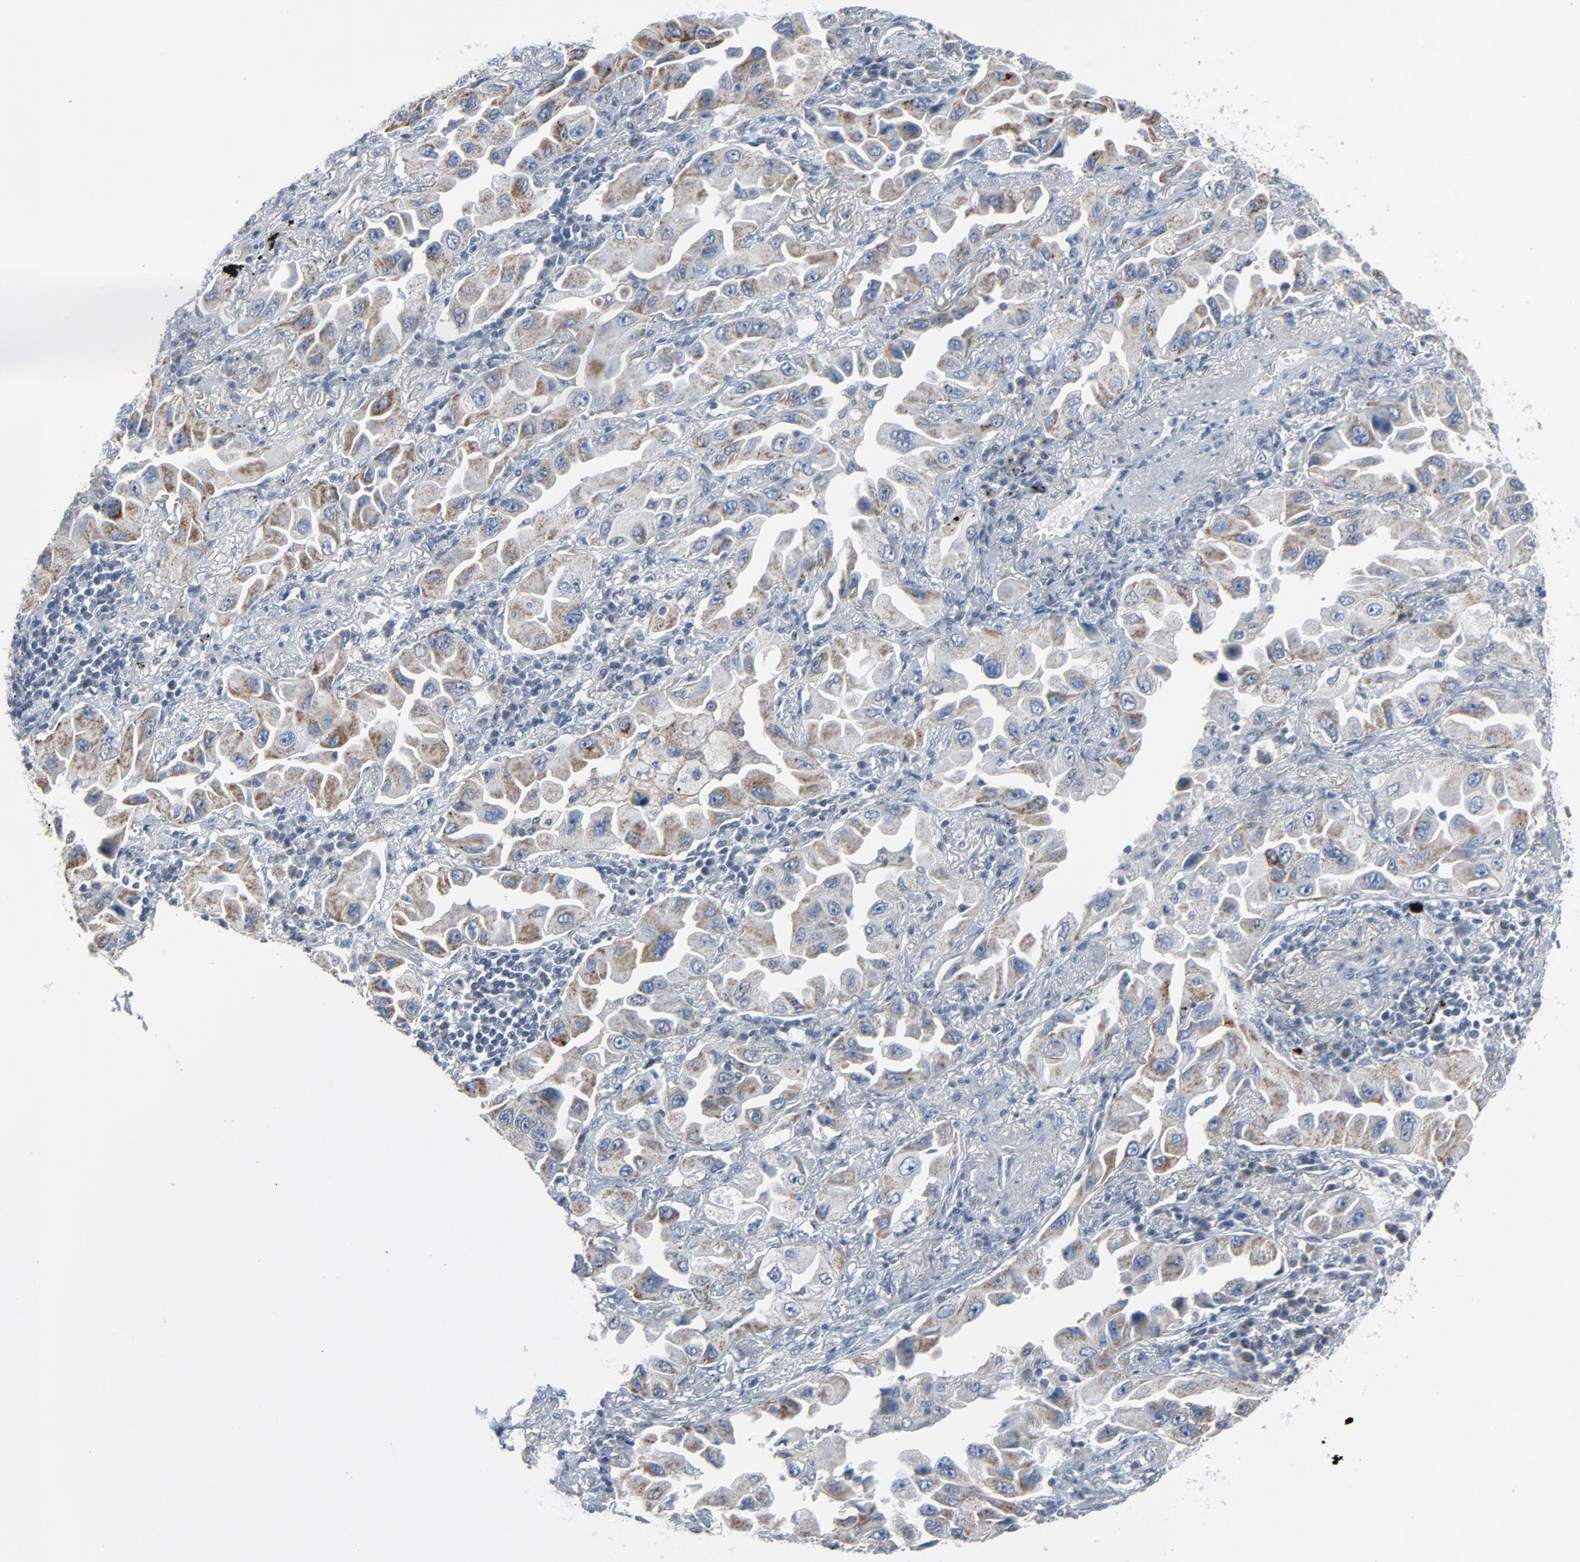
{"staining": {"intensity": "weak", "quantity": "25%-75%", "location": "cytoplasmic/membranous"}, "tissue": "lung cancer", "cell_type": "Tumor cells", "image_type": "cancer", "snomed": [{"axis": "morphology", "description": "Adenocarcinoma, NOS"}, {"axis": "topography", "description": "Lung"}], "caption": "An immunohistochemistry (IHC) micrograph of neoplastic tissue is shown. Protein staining in brown shows weak cytoplasmic/membranous positivity in lung cancer within tumor cells.", "gene": "GPX2", "patient": {"sex": "female", "age": 65}}